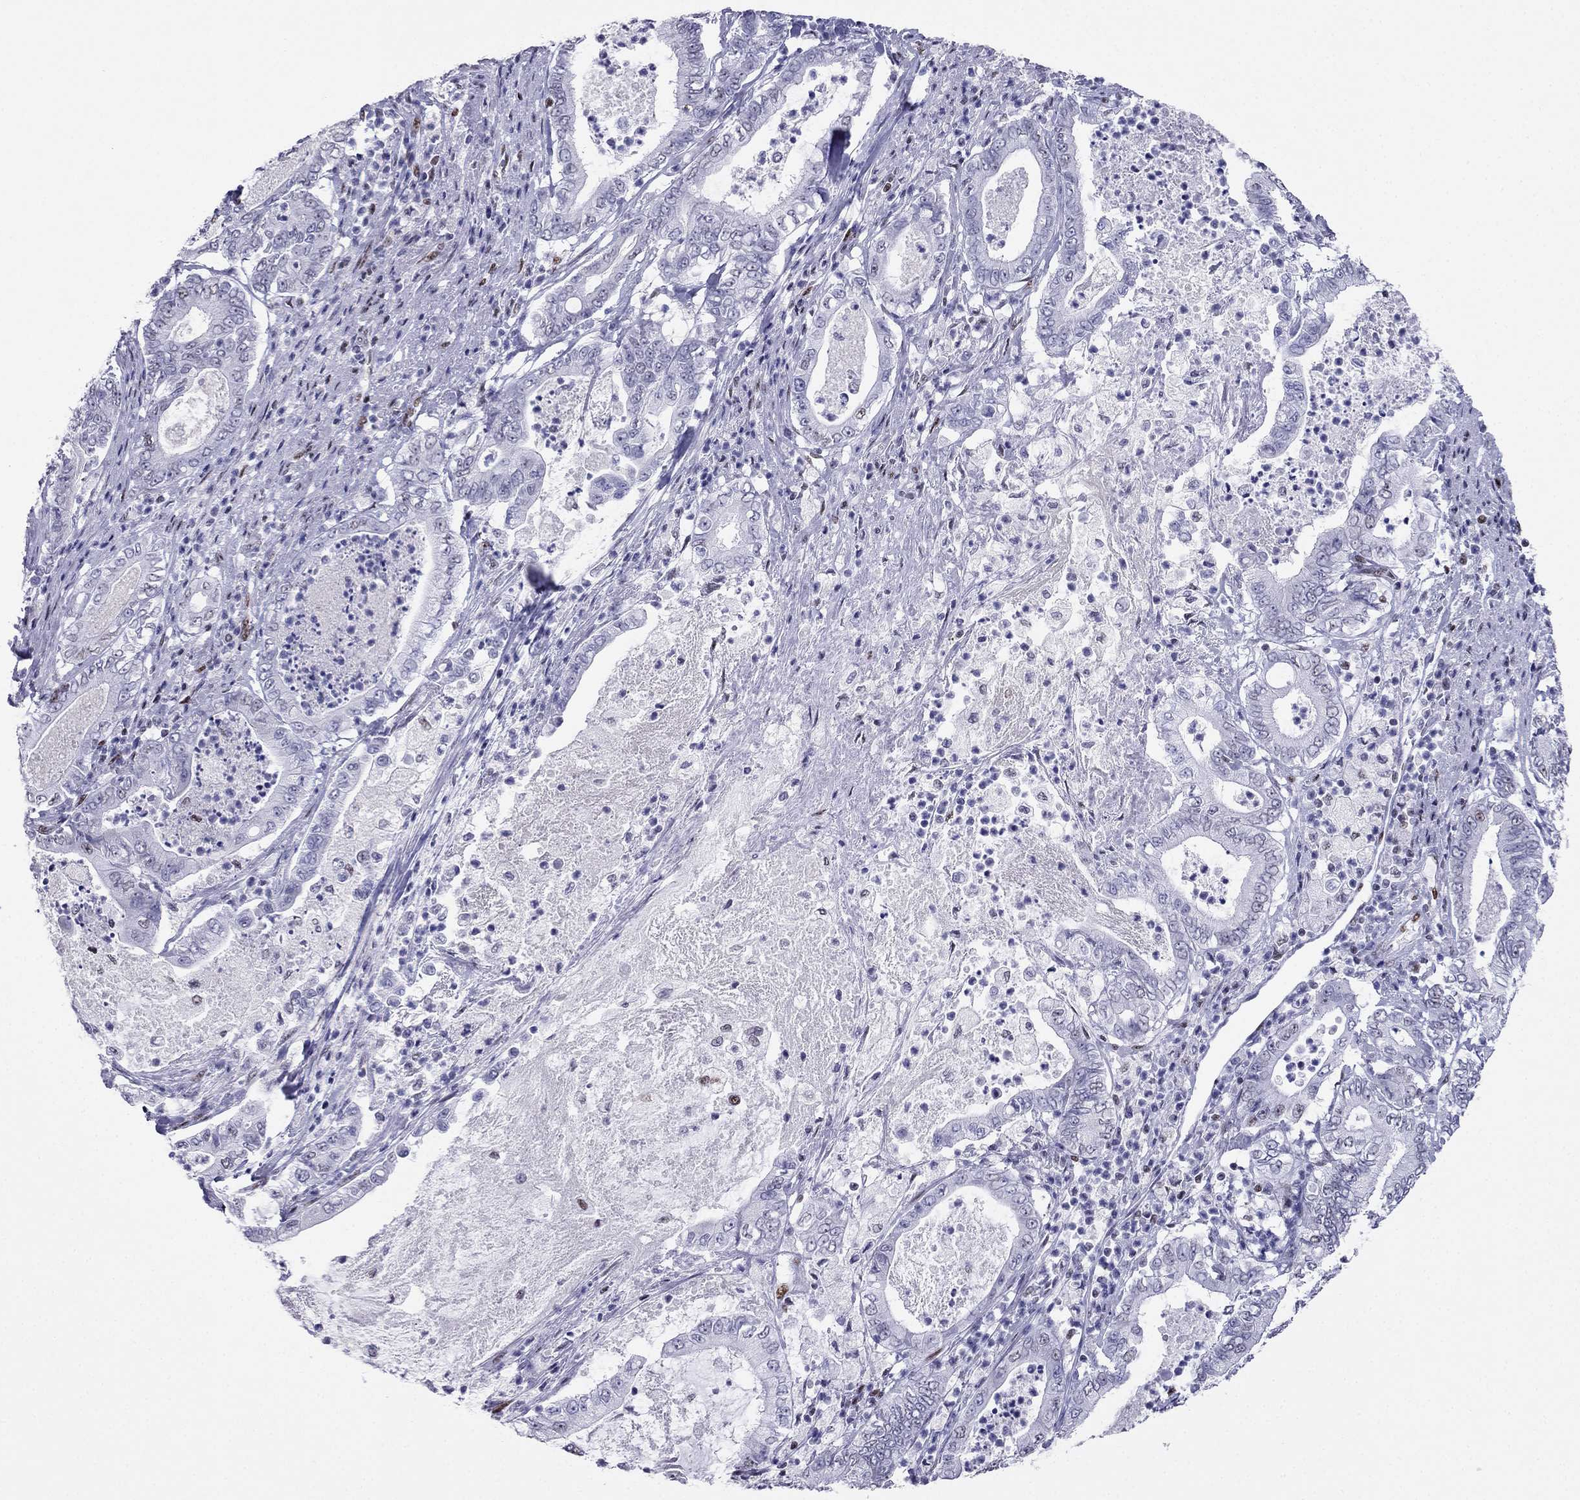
{"staining": {"intensity": "negative", "quantity": "none", "location": "none"}, "tissue": "pancreatic cancer", "cell_type": "Tumor cells", "image_type": "cancer", "snomed": [{"axis": "morphology", "description": "Adenocarcinoma, NOS"}, {"axis": "topography", "description": "Pancreas"}], "caption": "The photomicrograph reveals no staining of tumor cells in pancreatic cancer.", "gene": "PPM1G", "patient": {"sex": "male", "age": 71}}